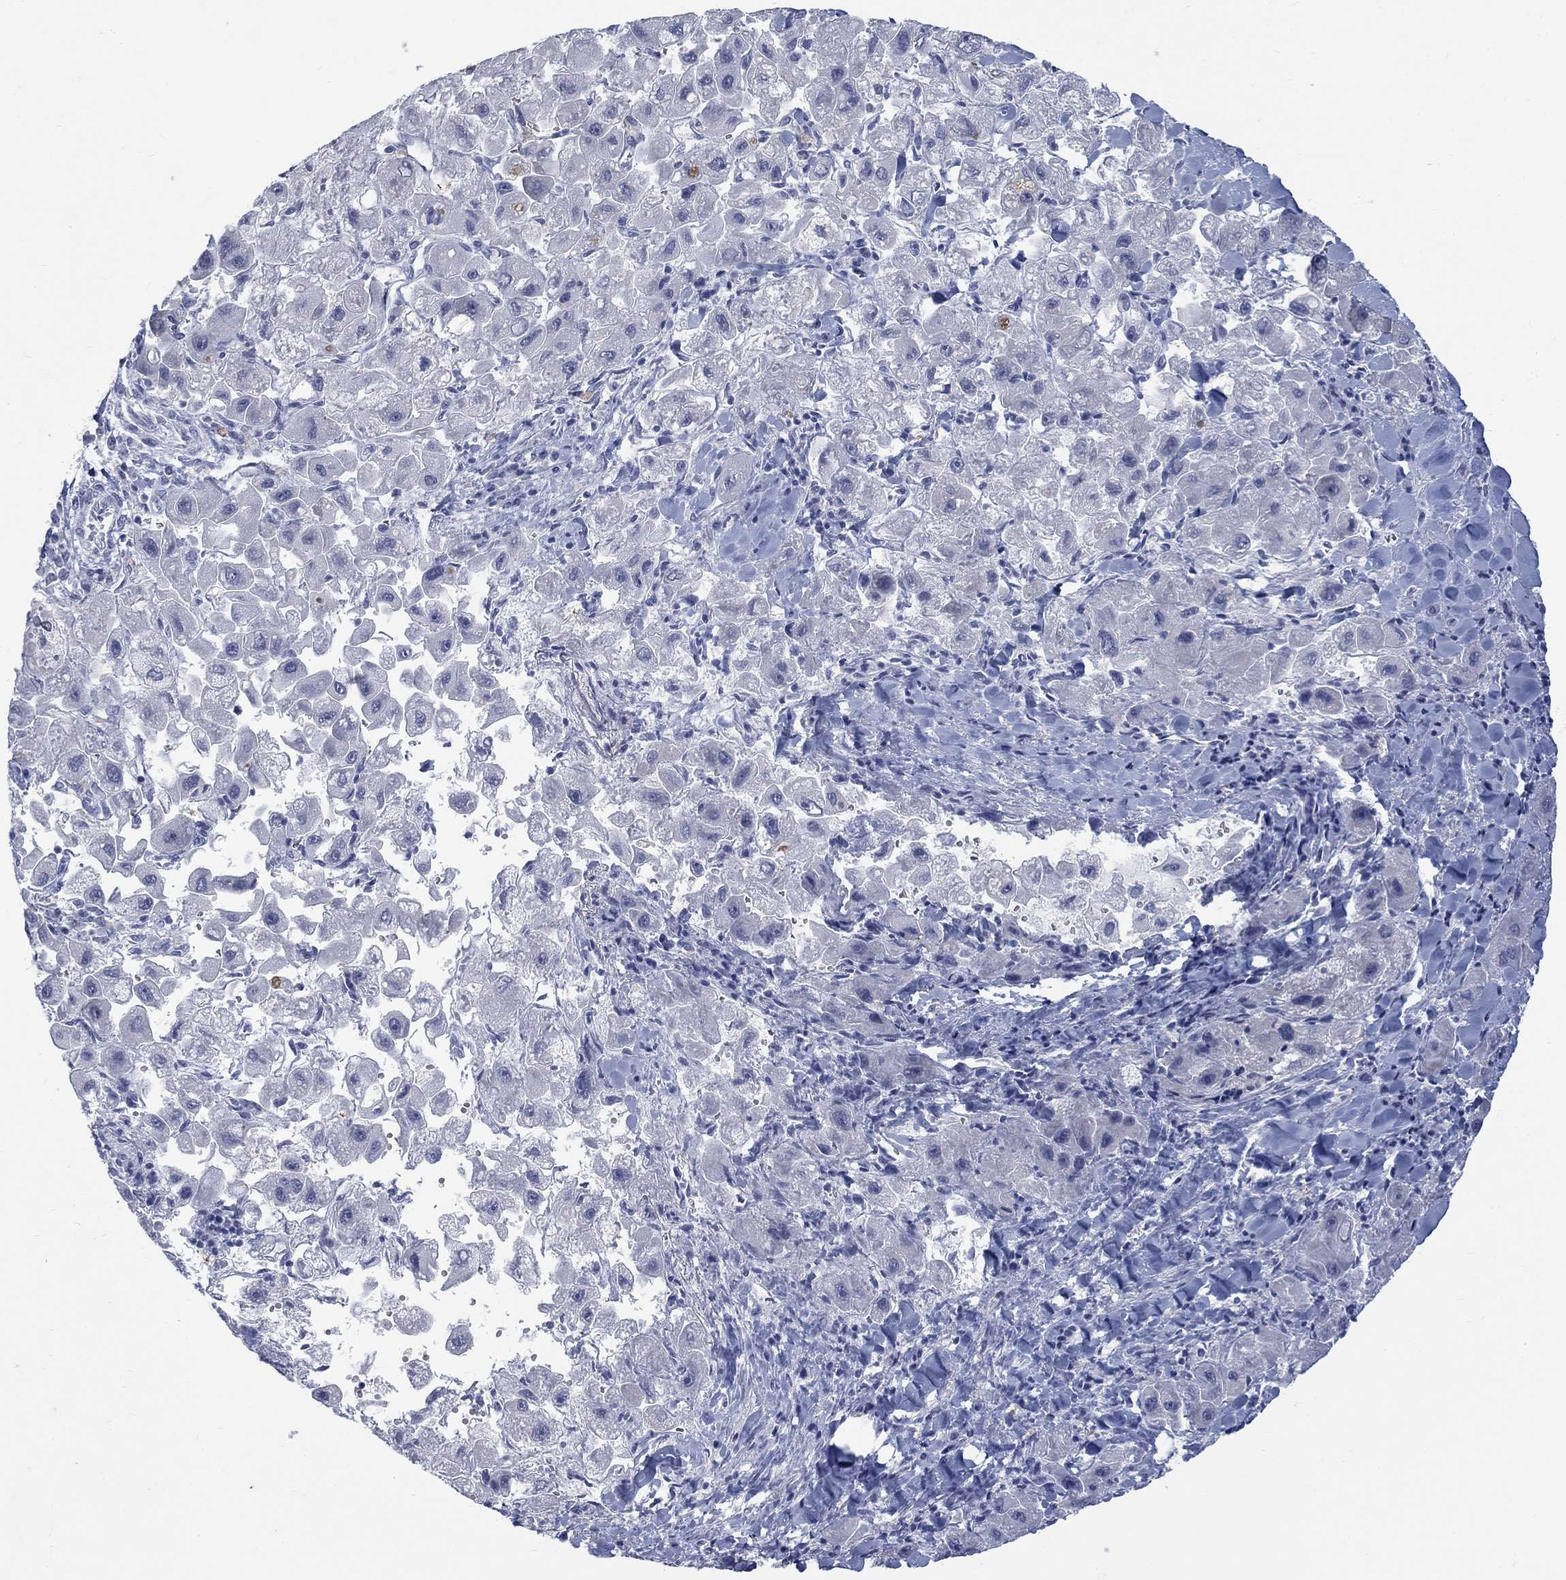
{"staining": {"intensity": "negative", "quantity": "none", "location": "none"}, "tissue": "liver cancer", "cell_type": "Tumor cells", "image_type": "cancer", "snomed": [{"axis": "morphology", "description": "Carcinoma, Hepatocellular, NOS"}, {"axis": "topography", "description": "Liver"}], "caption": "This is an immunohistochemistry (IHC) photomicrograph of hepatocellular carcinoma (liver). There is no positivity in tumor cells.", "gene": "RFTN2", "patient": {"sex": "male", "age": 24}}